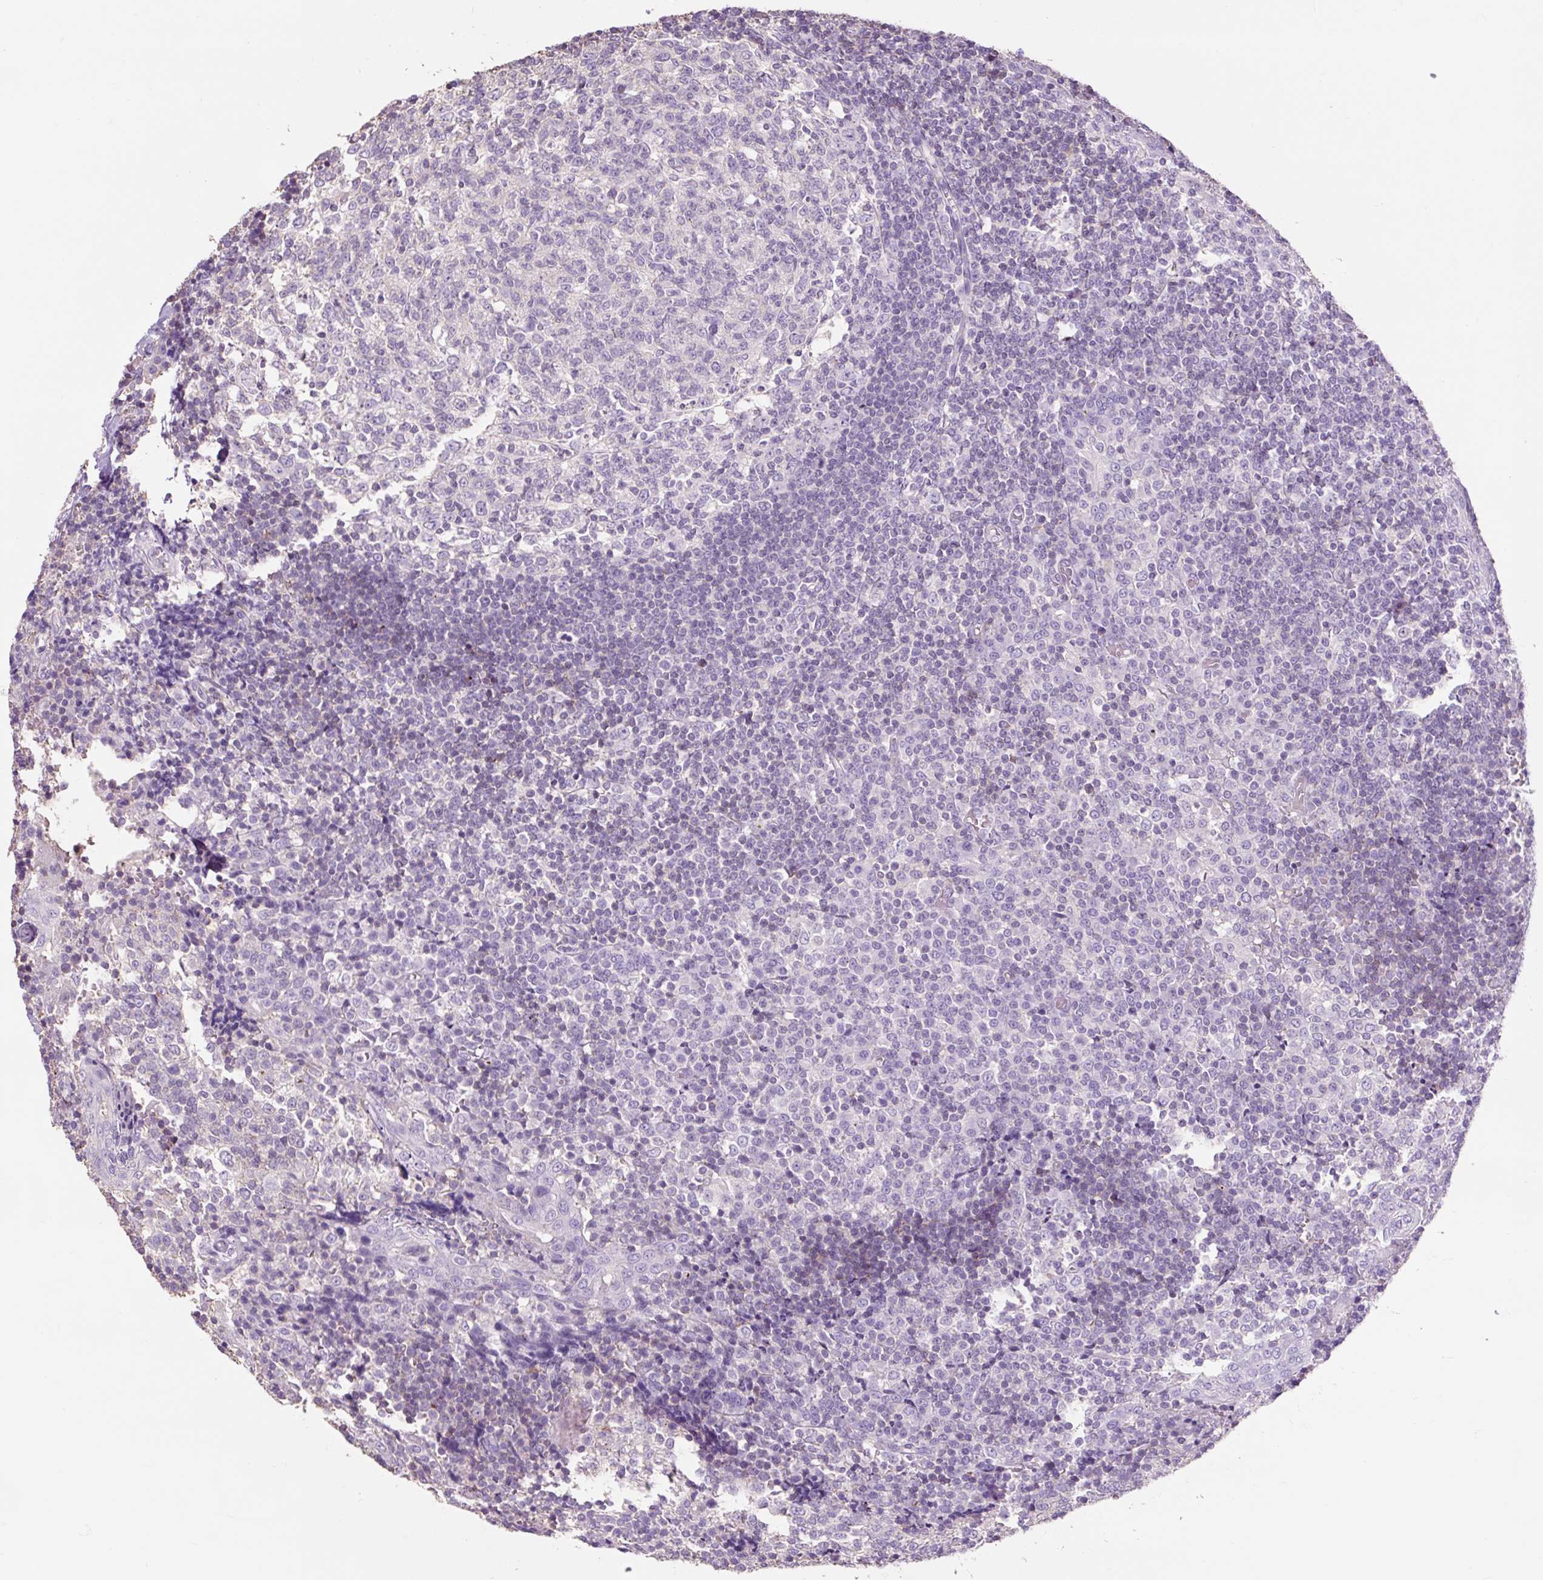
{"staining": {"intensity": "negative", "quantity": "none", "location": "none"}, "tissue": "tonsil", "cell_type": "Germinal center cells", "image_type": "normal", "snomed": [{"axis": "morphology", "description": "Normal tissue, NOS"}, {"axis": "topography", "description": "Tonsil"}], "caption": "High power microscopy image of an IHC histopathology image of unremarkable tonsil, revealing no significant positivity in germinal center cells.", "gene": "OR10A7", "patient": {"sex": "female", "age": 19}}